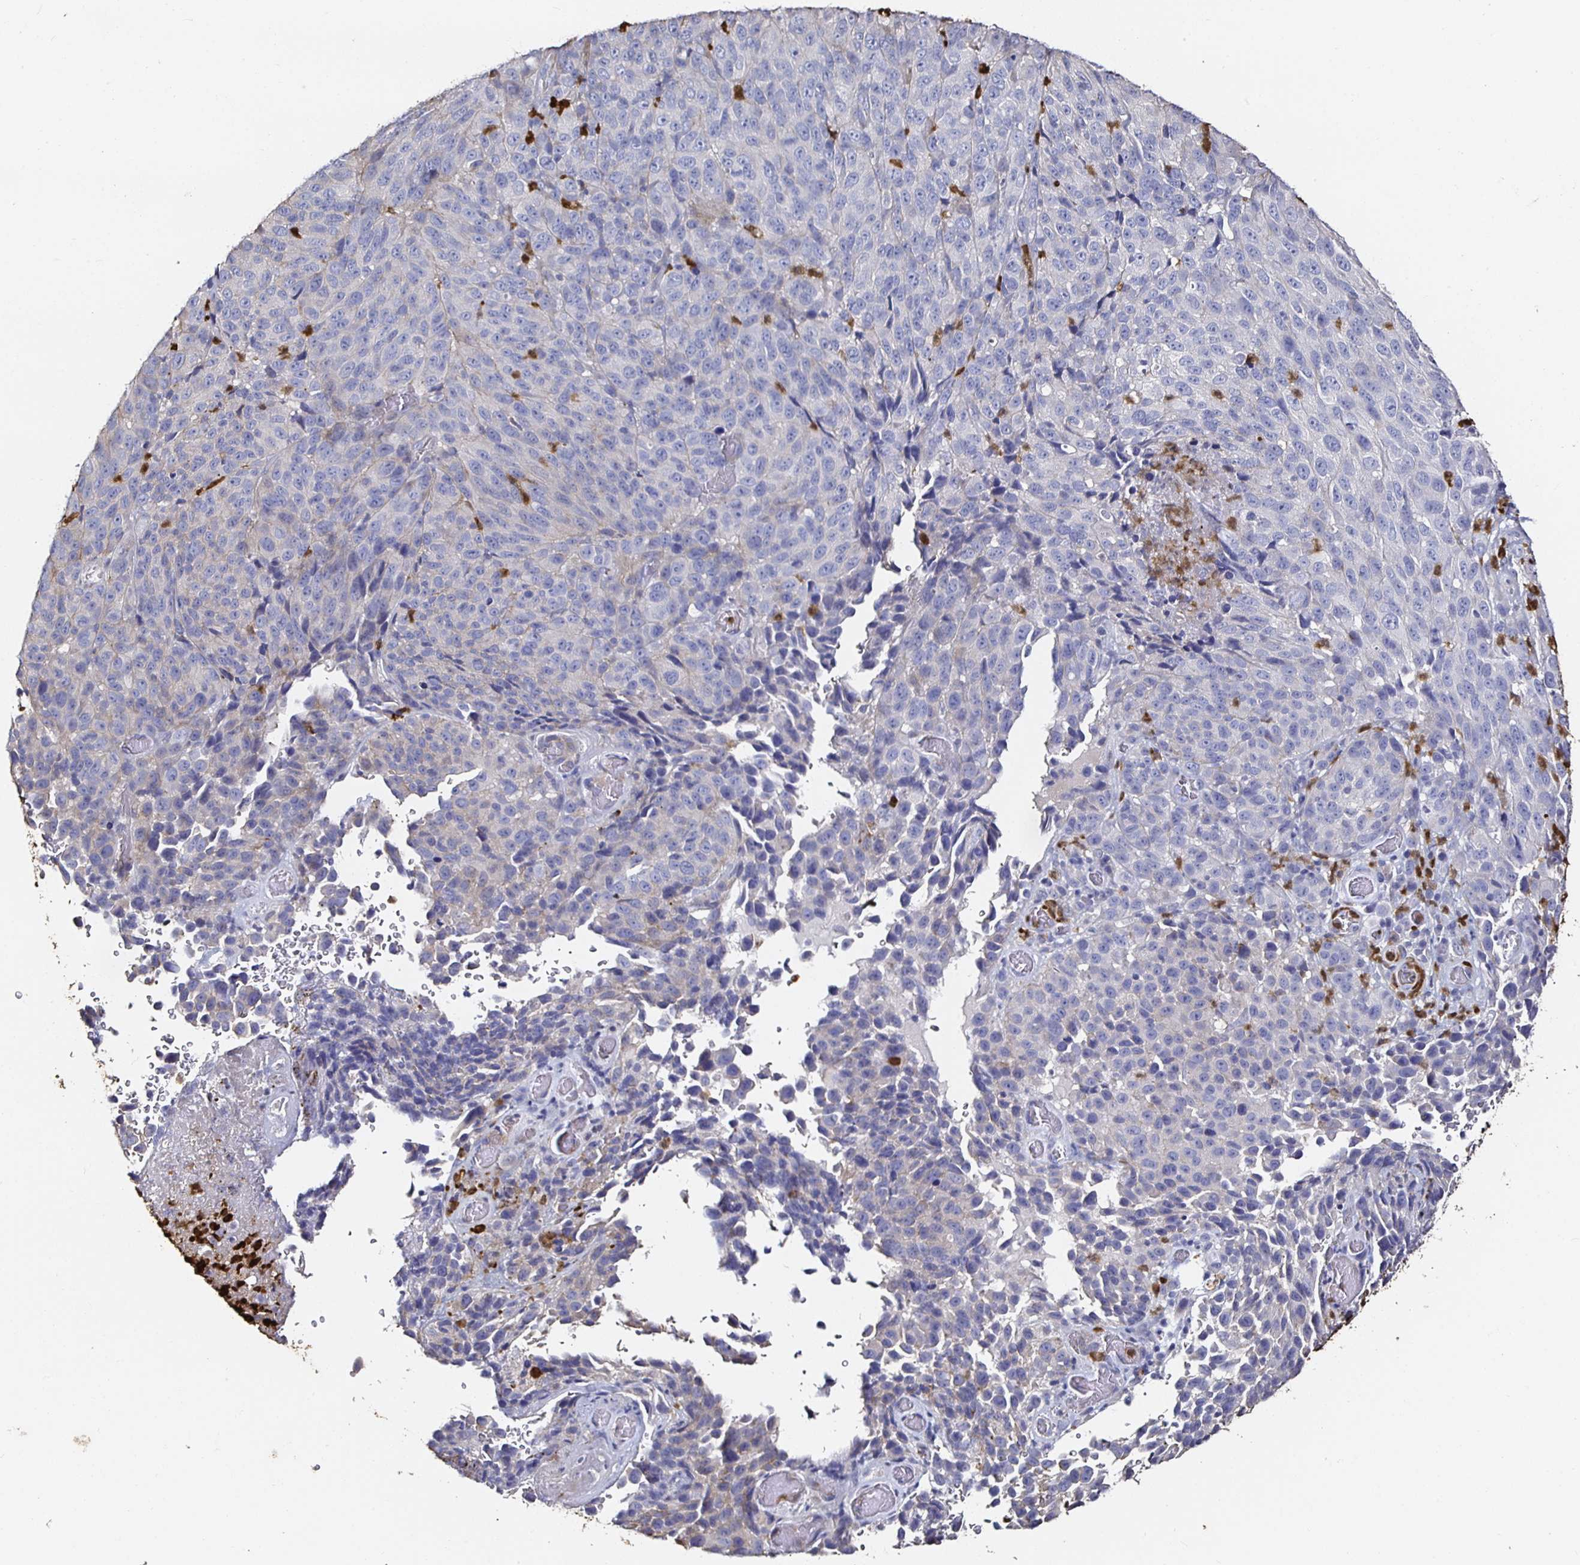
{"staining": {"intensity": "negative", "quantity": "none", "location": "none"}, "tissue": "melanoma", "cell_type": "Tumor cells", "image_type": "cancer", "snomed": [{"axis": "morphology", "description": "Malignant melanoma, NOS"}, {"axis": "topography", "description": "Skin"}], "caption": "Immunohistochemistry image of neoplastic tissue: human malignant melanoma stained with DAB (3,3'-diaminobenzidine) exhibits no significant protein expression in tumor cells.", "gene": "TLR4", "patient": {"sex": "male", "age": 85}}